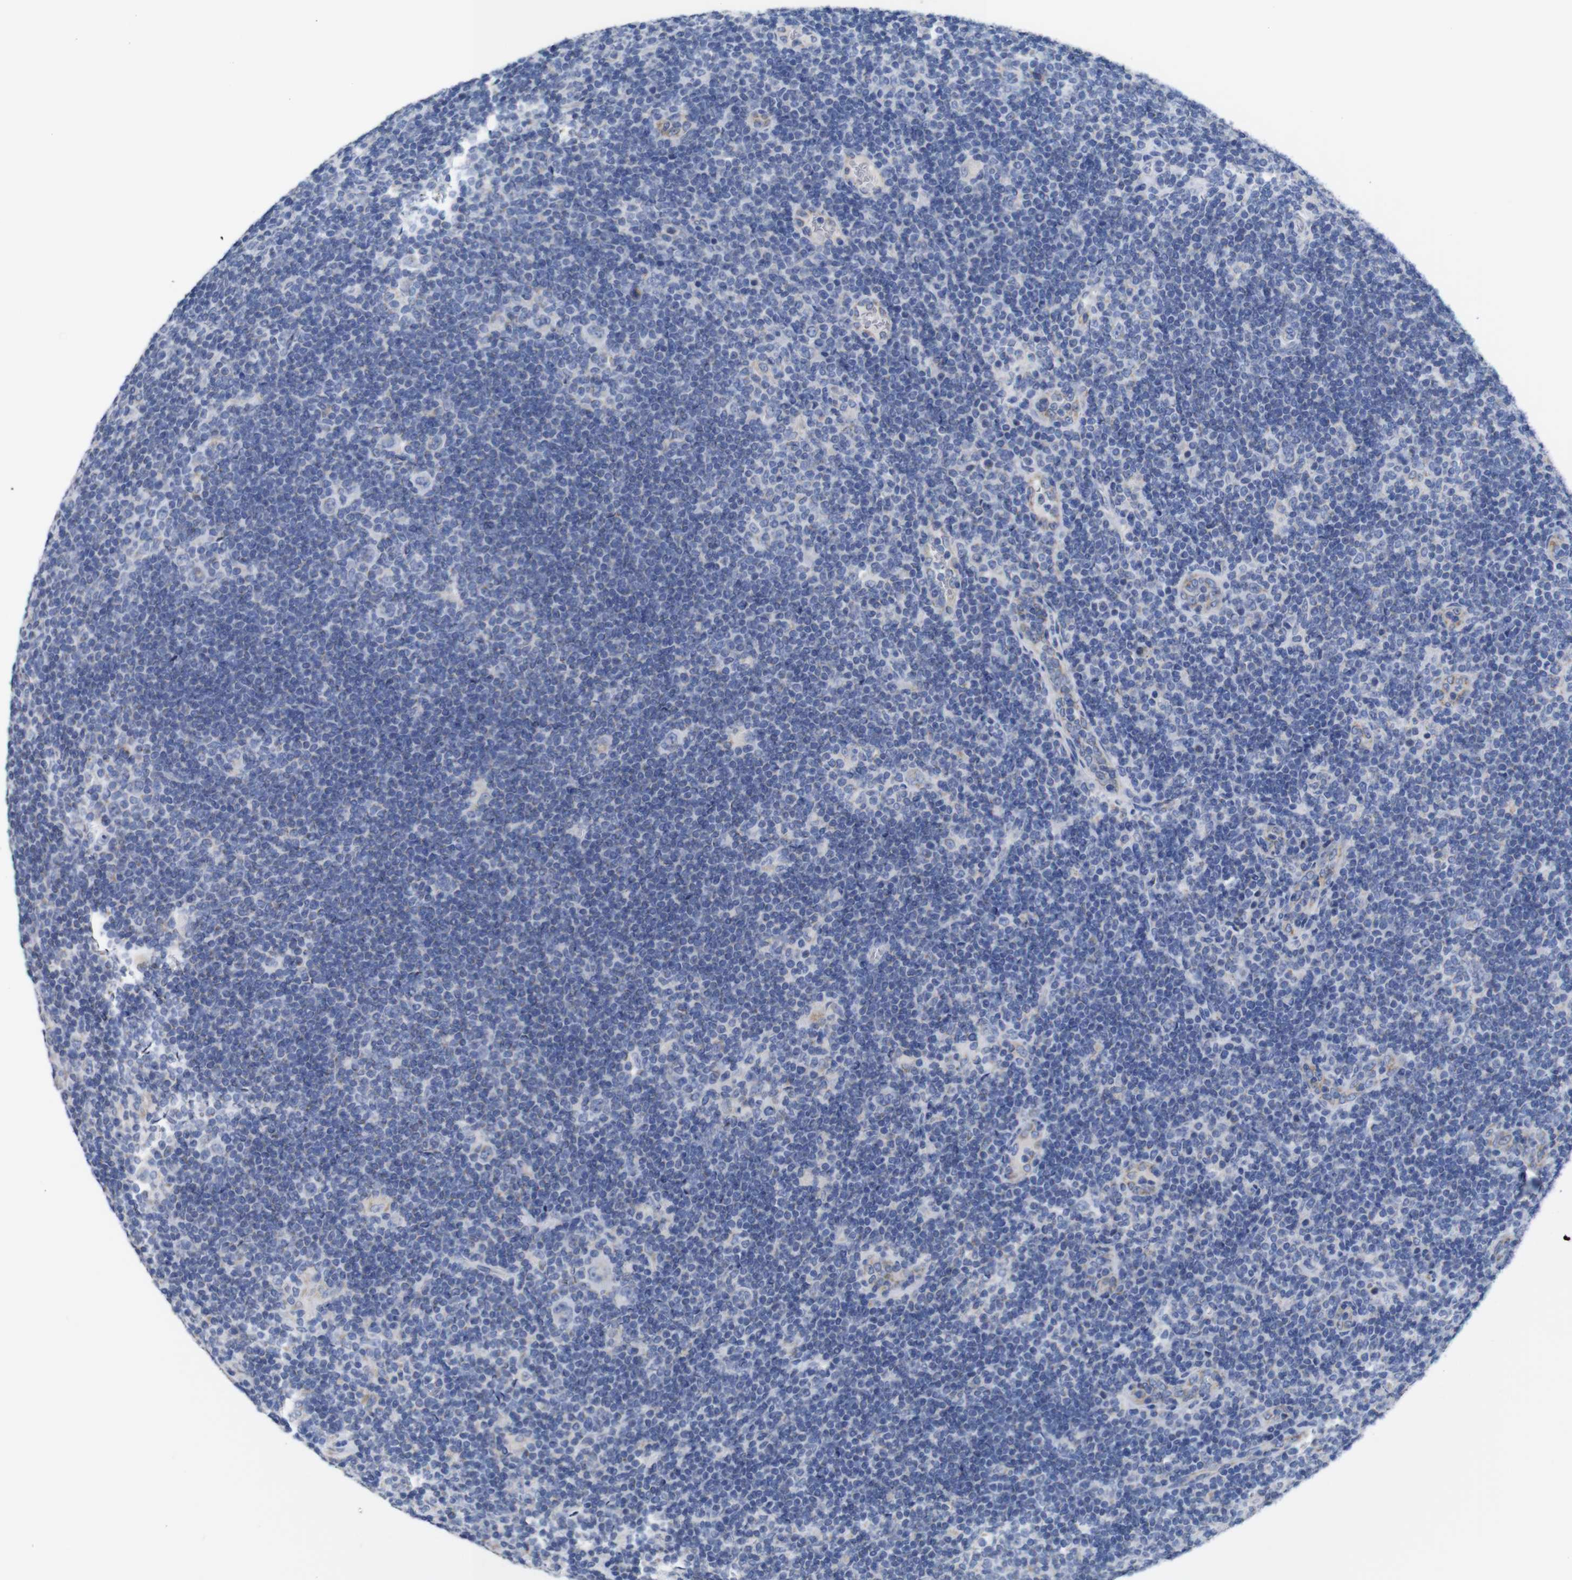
{"staining": {"intensity": "negative", "quantity": "none", "location": "none"}, "tissue": "lymphoma", "cell_type": "Tumor cells", "image_type": "cancer", "snomed": [{"axis": "morphology", "description": "Hodgkin's disease, NOS"}, {"axis": "topography", "description": "Lymph node"}], "caption": "An IHC histopathology image of lymphoma is shown. There is no staining in tumor cells of lymphoma.", "gene": "MAOA", "patient": {"sex": "female", "age": 57}}